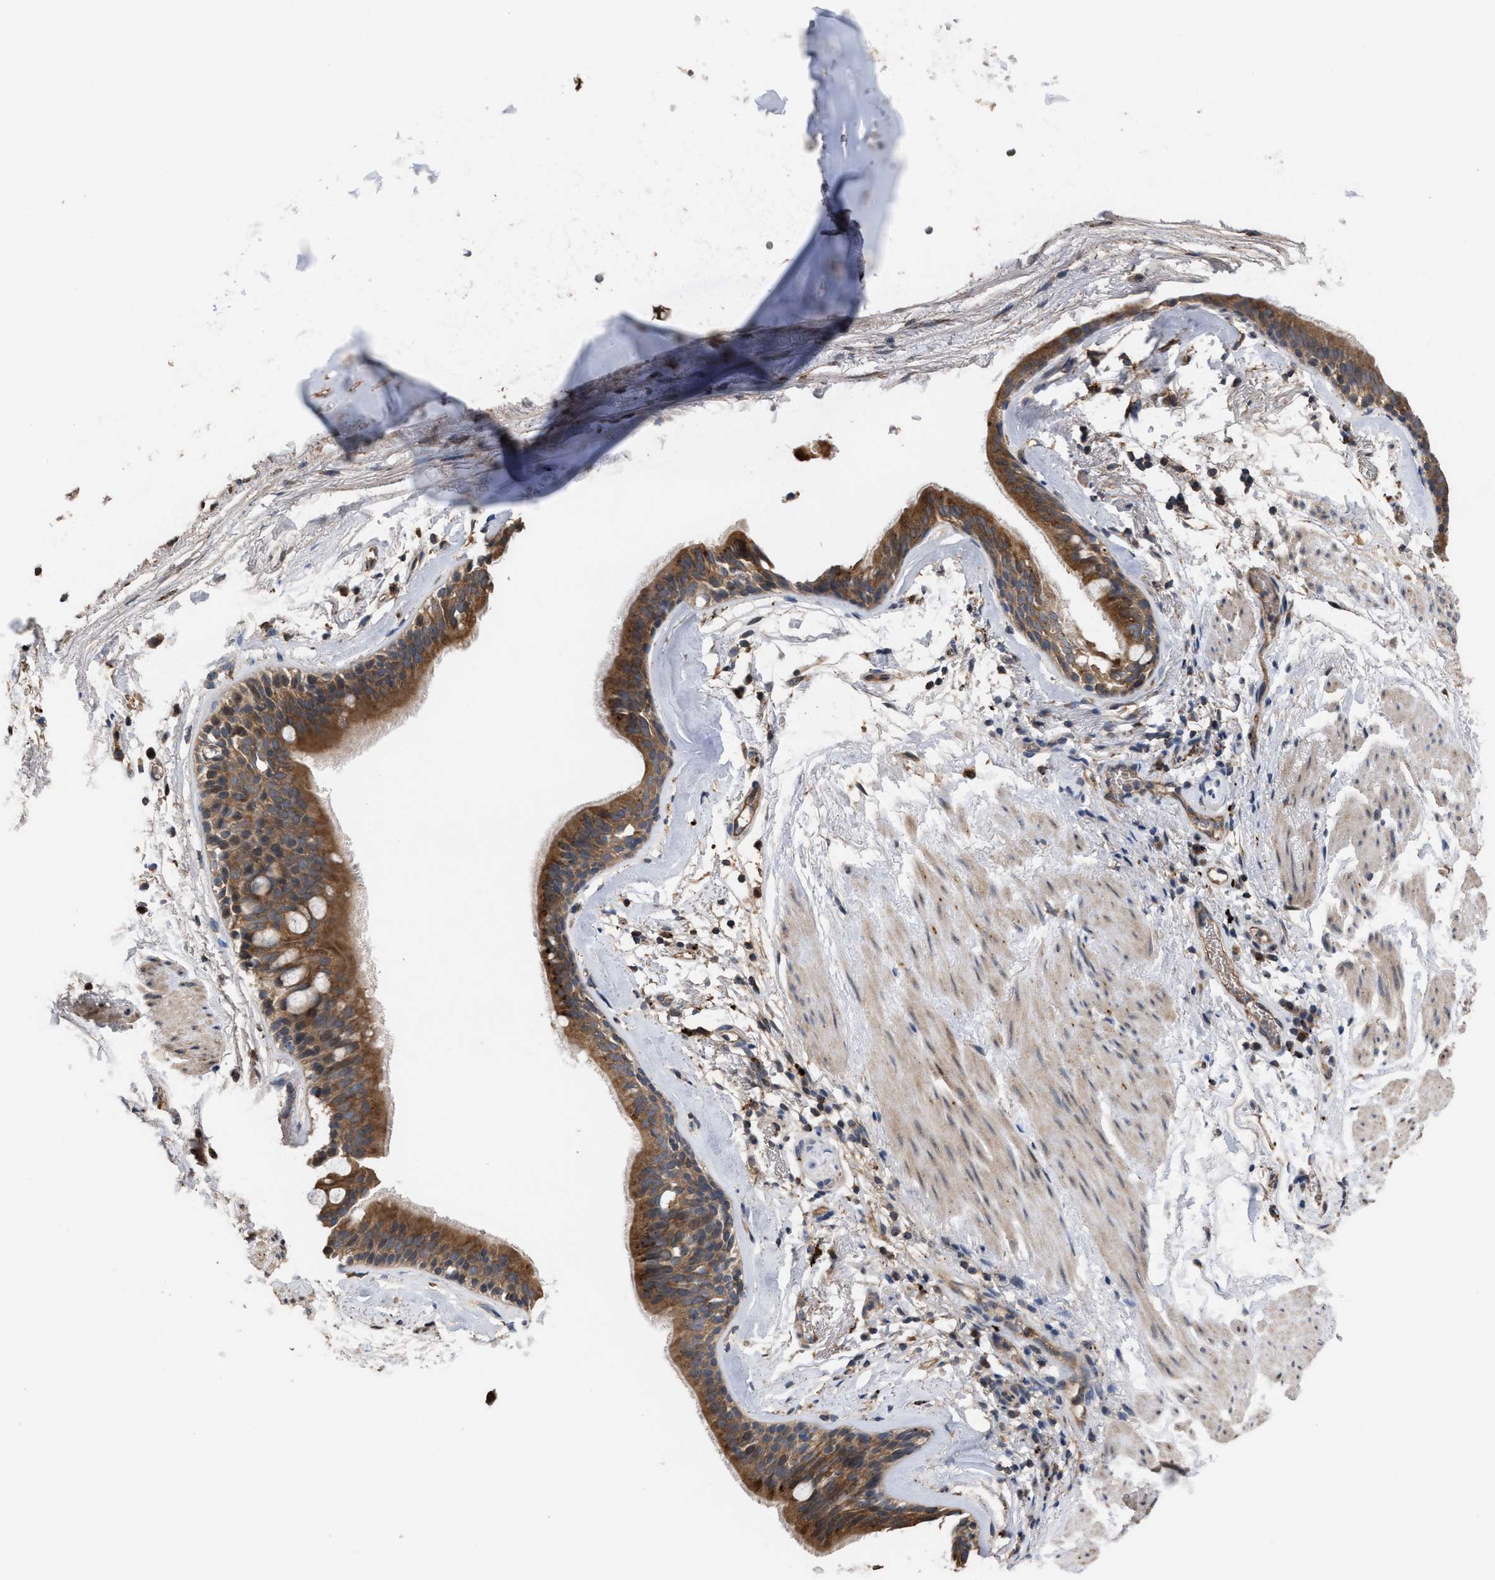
{"staining": {"intensity": "moderate", "quantity": ">75%", "location": "cytoplasmic/membranous"}, "tissue": "bronchus", "cell_type": "Respiratory epithelial cells", "image_type": "normal", "snomed": [{"axis": "morphology", "description": "Normal tissue, NOS"}, {"axis": "topography", "description": "Cartilage tissue"}], "caption": "Immunohistochemistry (IHC) histopathology image of benign bronchus: human bronchus stained using immunohistochemistry displays medium levels of moderate protein expression localized specifically in the cytoplasmic/membranous of respiratory epithelial cells, appearing as a cytoplasmic/membranous brown color.", "gene": "ELMO3", "patient": {"sex": "female", "age": 63}}